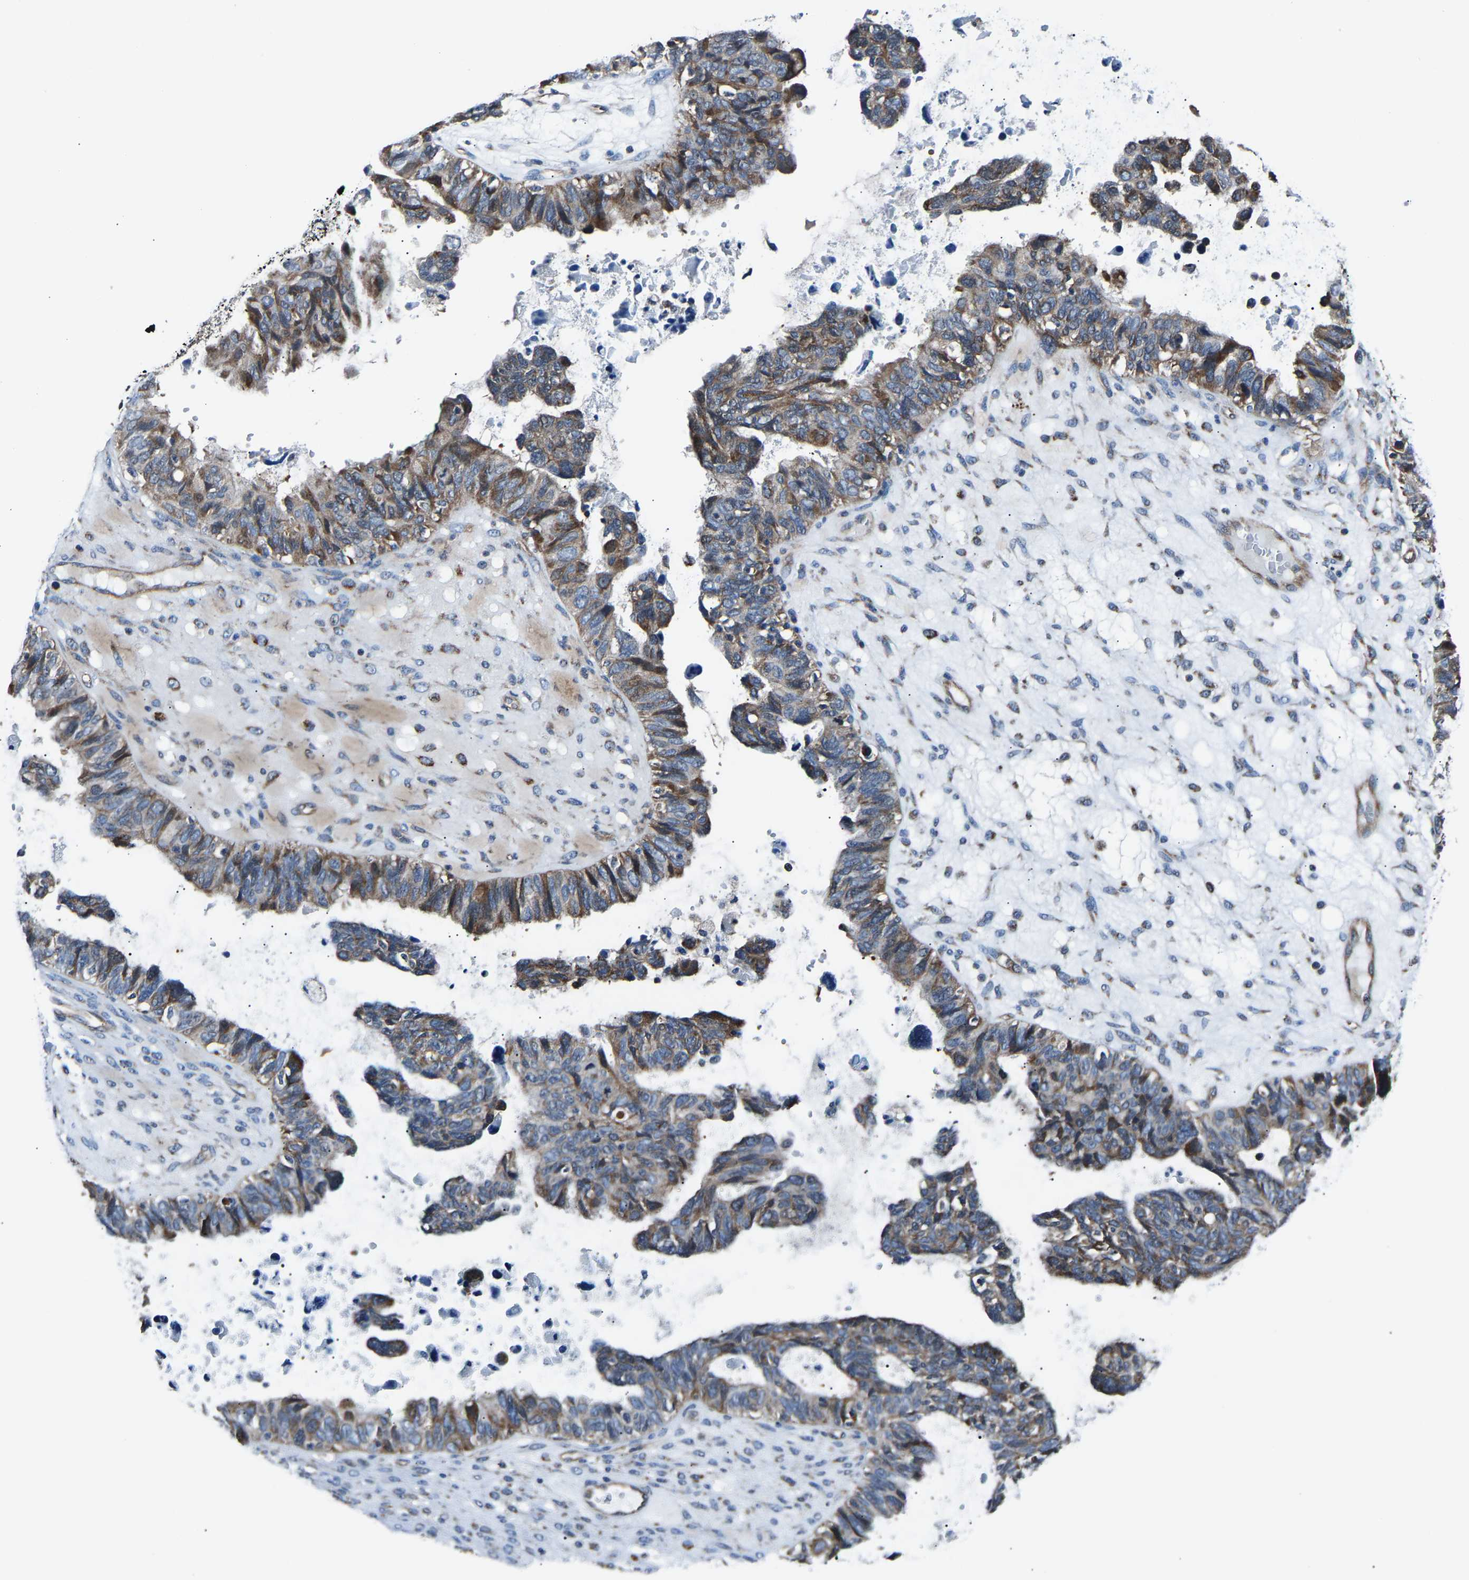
{"staining": {"intensity": "moderate", "quantity": ">75%", "location": "cytoplasmic/membranous"}, "tissue": "ovarian cancer", "cell_type": "Tumor cells", "image_type": "cancer", "snomed": [{"axis": "morphology", "description": "Cystadenocarcinoma, serous, NOS"}, {"axis": "topography", "description": "Ovary"}], "caption": "This photomicrograph displays IHC staining of ovarian cancer, with medium moderate cytoplasmic/membranous positivity in about >75% of tumor cells.", "gene": "GGCT", "patient": {"sex": "female", "age": 79}}